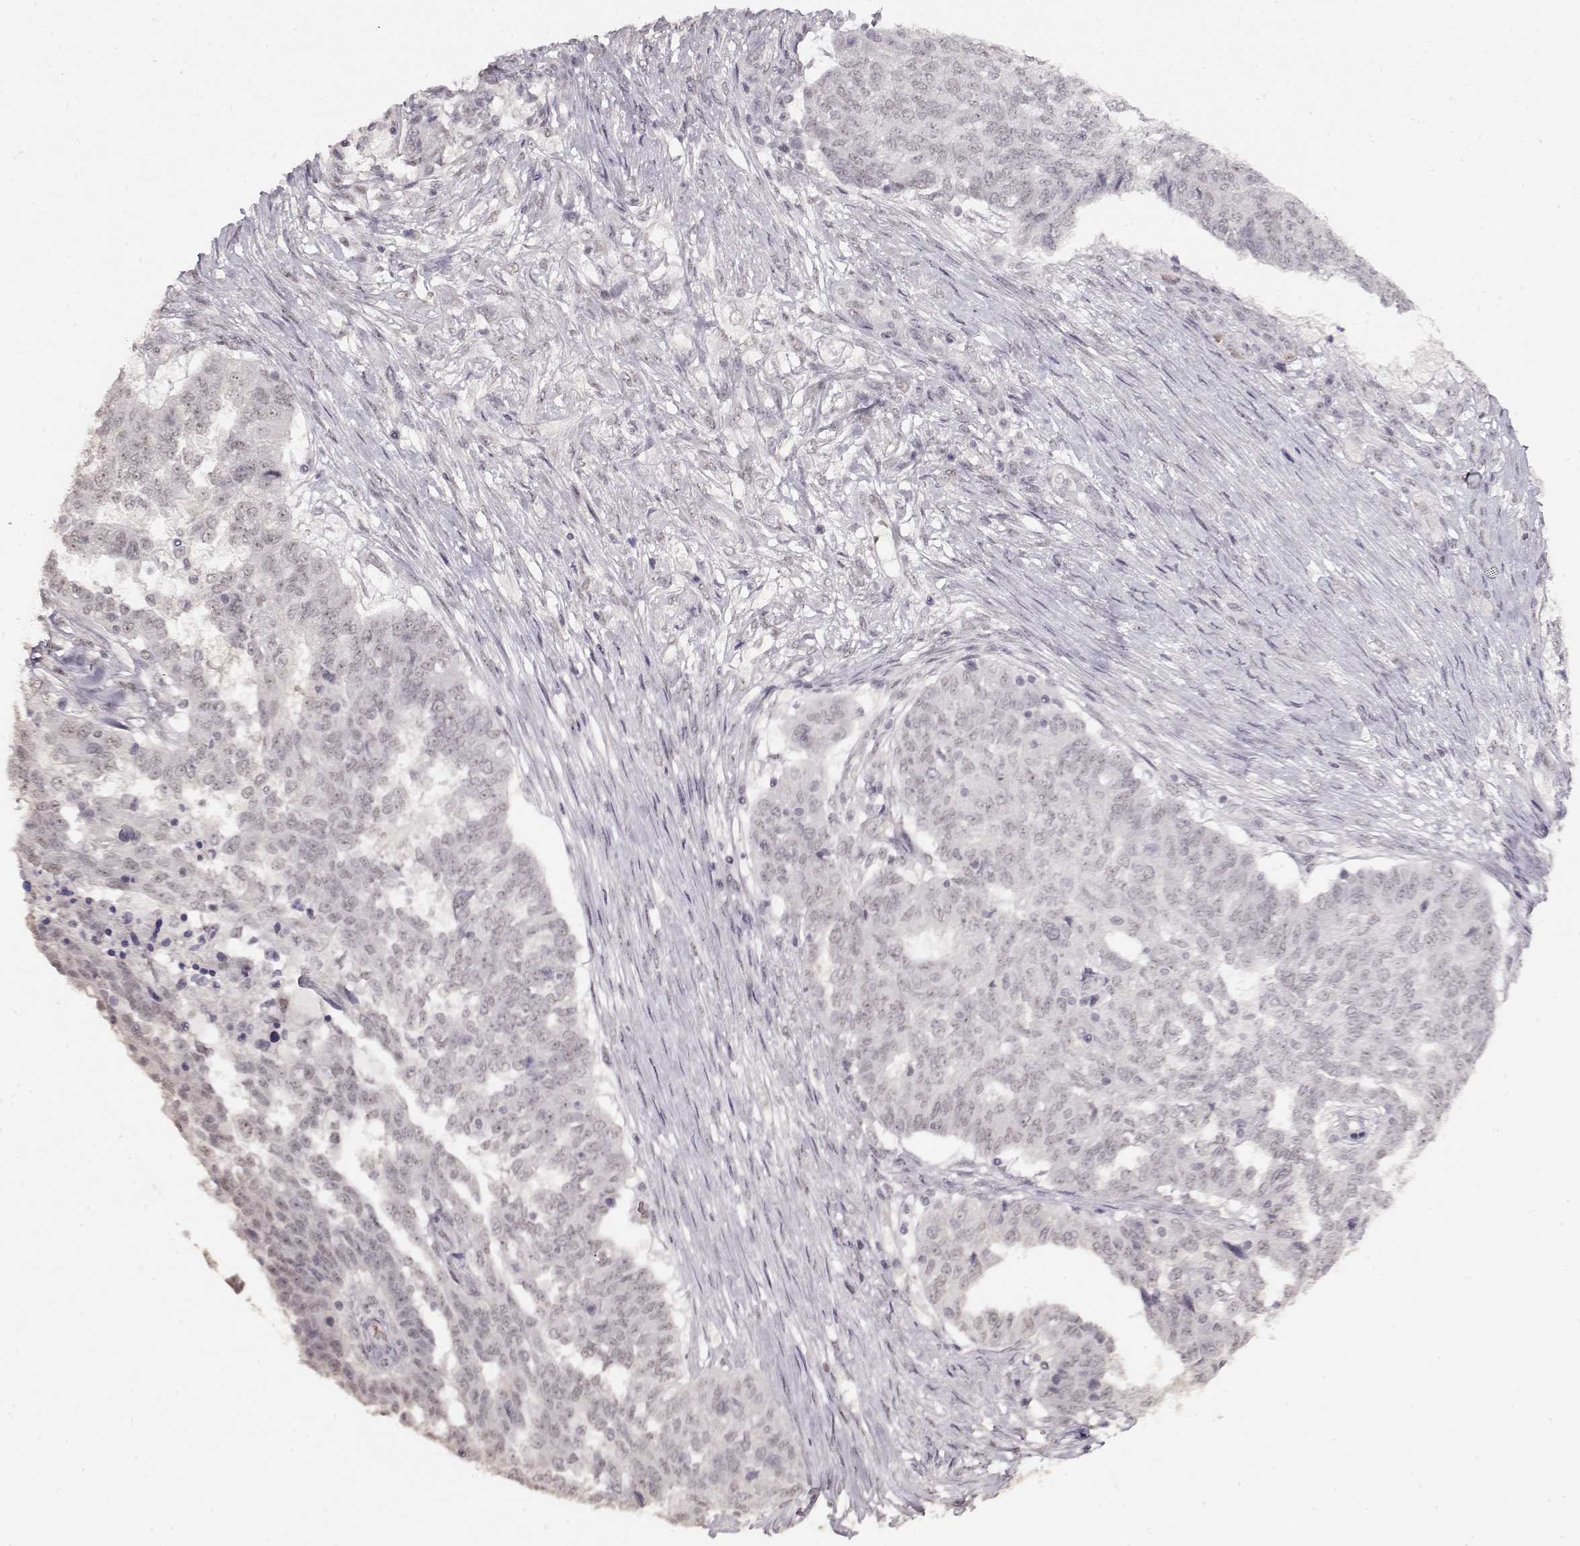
{"staining": {"intensity": "weak", "quantity": "<25%", "location": "nuclear"}, "tissue": "ovarian cancer", "cell_type": "Tumor cells", "image_type": "cancer", "snomed": [{"axis": "morphology", "description": "Cystadenocarcinoma, serous, NOS"}, {"axis": "topography", "description": "Ovary"}], "caption": "Photomicrograph shows no protein staining in tumor cells of ovarian cancer (serous cystadenocarcinoma) tissue.", "gene": "PCP4", "patient": {"sex": "female", "age": 67}}